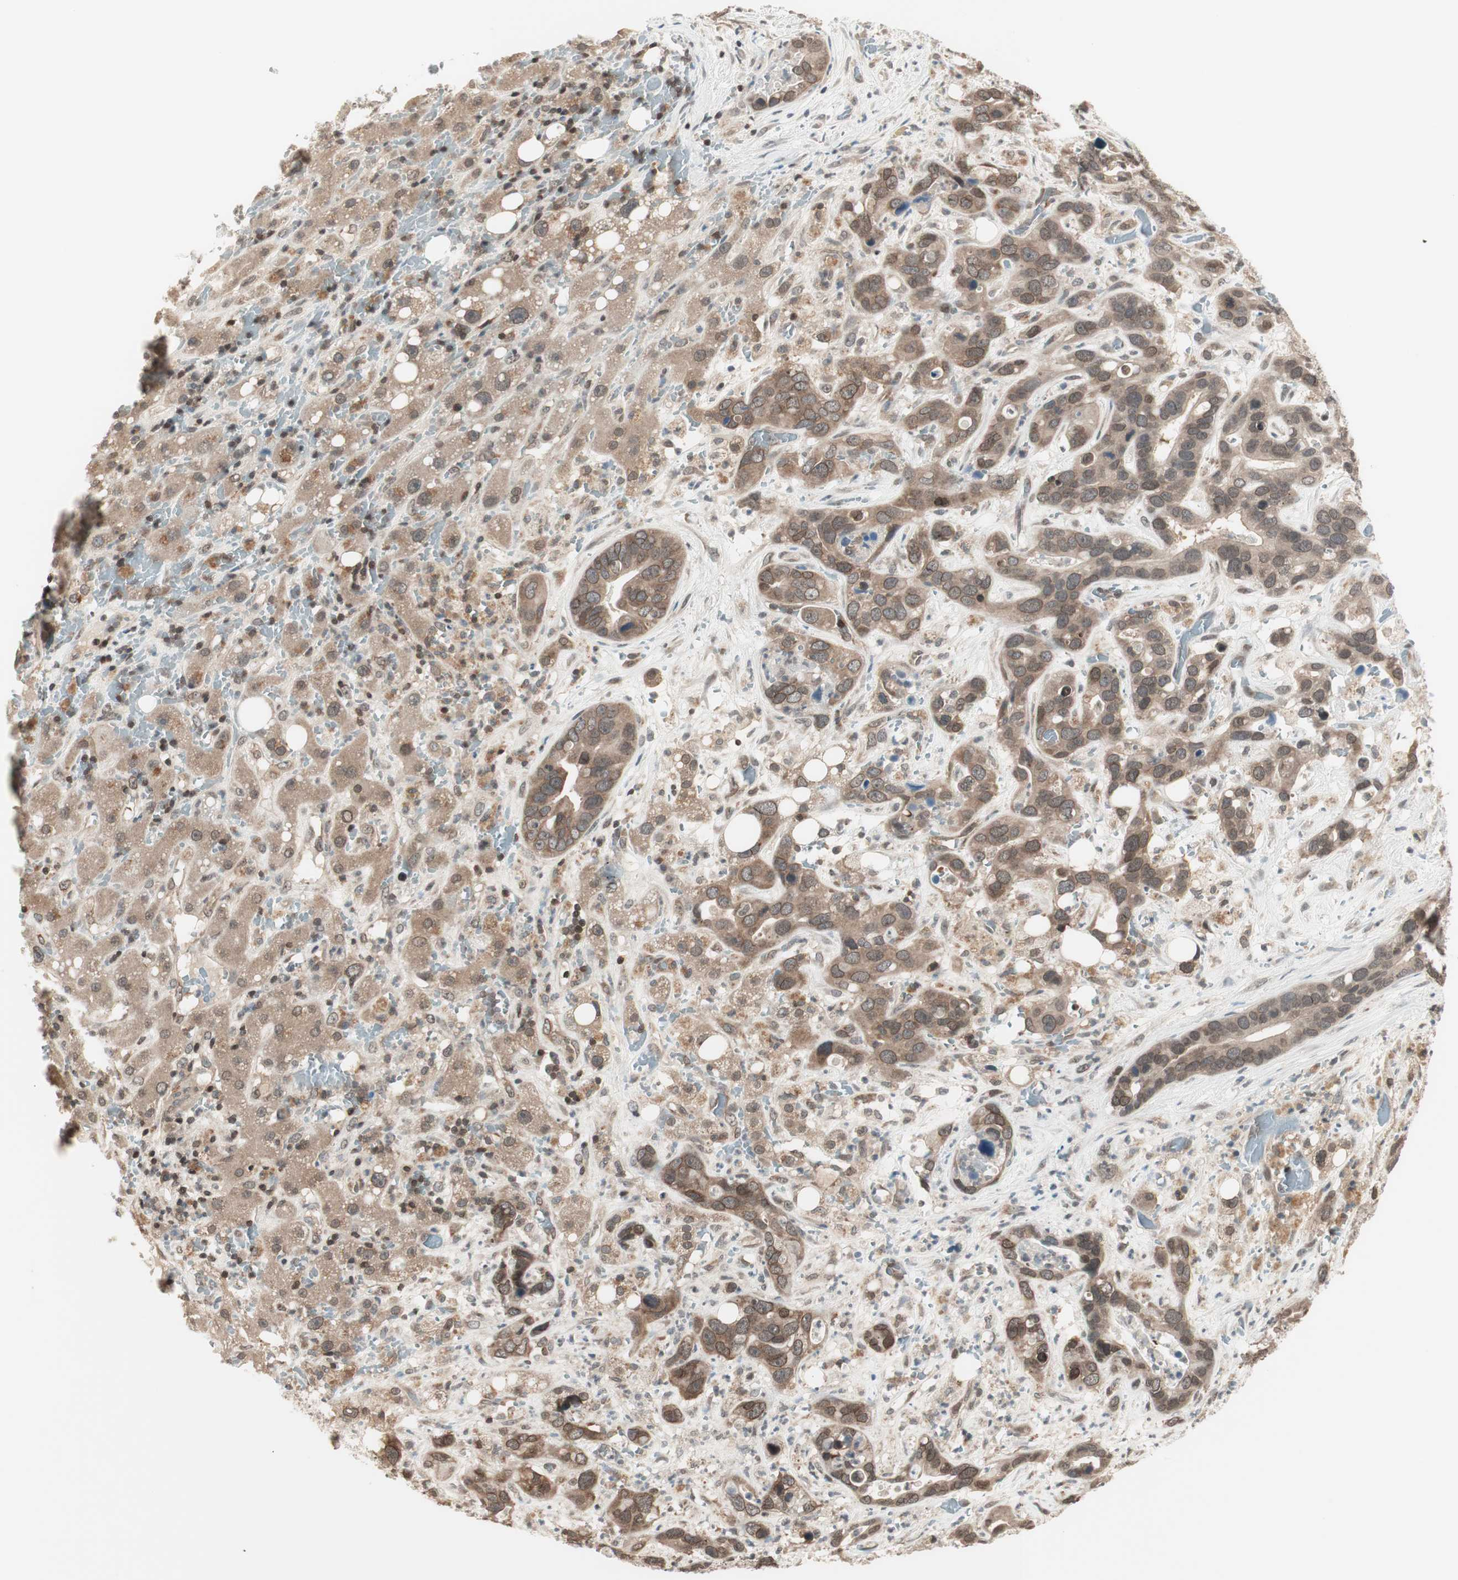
{"staining": {"intensity": "moderate", "quantity": ">75%", "location": "cytoplasmic/membranous"}, "tissue": "liver cancer", "cell_type": "Tumor cells", "image_type": "cancer", "snomed": [{"axis": "morphology", "description": "Cholangiocarcinoma"}, {"axis": "topography", "description": "Liver"}], "caption": "Tumor cells exhibit medium levels of moderate cytoplasmic/membranous staining in about >75% of cells in human cholangiocarcinoma (liver). The staining was performed using DAB, with brown indicating positive protein expression. Nuclei are stained blue with hematoxylin.", "gene": "UBE2I", "patient": {"sex": "female", "age": 65}}